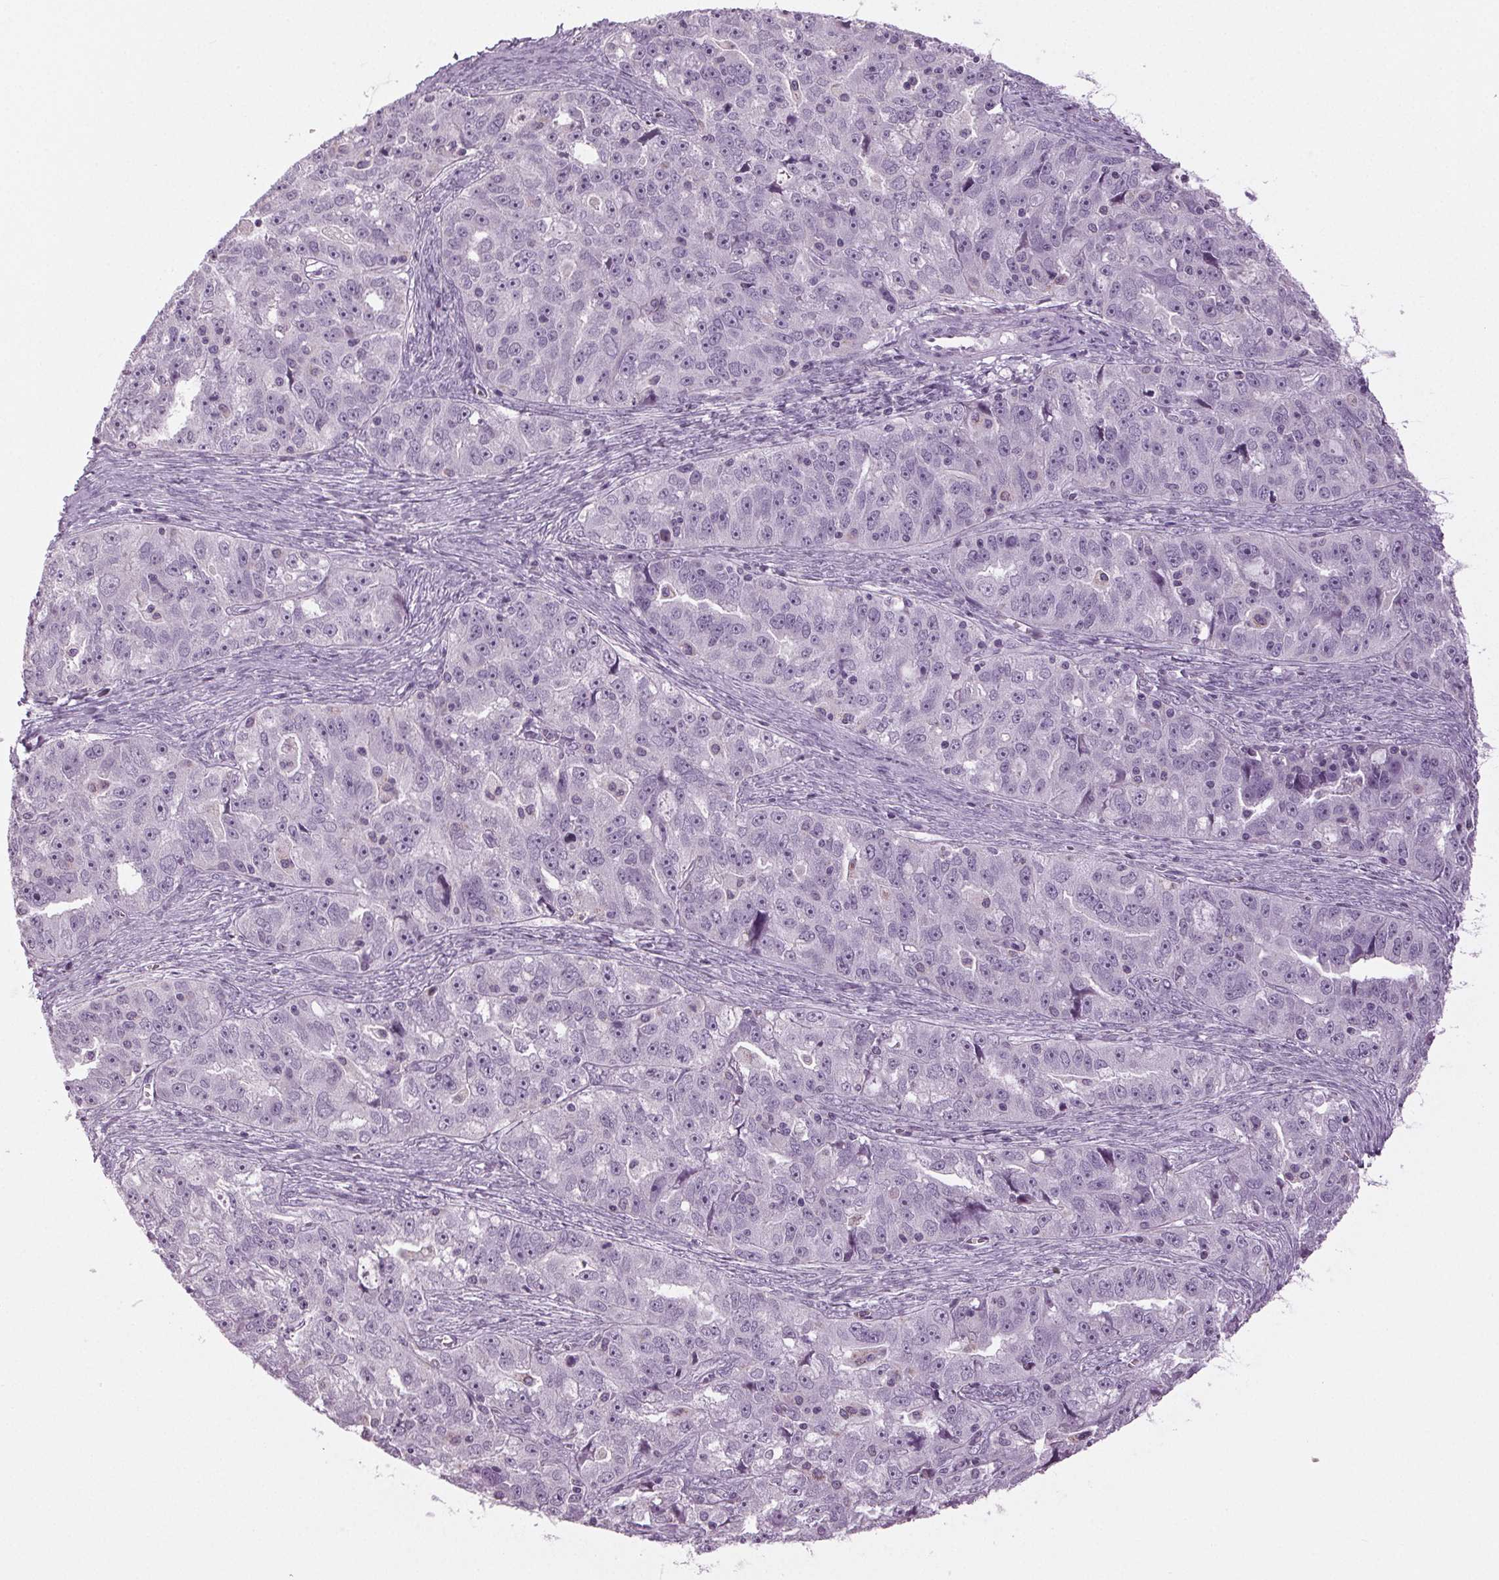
{"staining": {"intensity": "negative", "quantity": "none", "location": "none"}, "tissue": "ovarian cancer", "cell_type": "Tumor cells", "image_type": "cancer", "snomed": [{"axis": "morphology", "description": "Cystadenocarcinoma, serous, NOS"}, {"axis": "topography", "description": "Ovary"}], "caption": "Tumor cells are negative for brown protein staining in ovarian cancer. (Brightfield microscopy of DAB immunohistochemistry at high magnification).", "gene": "DNAH12", "patient": {"sex": "female", "age": 51}}